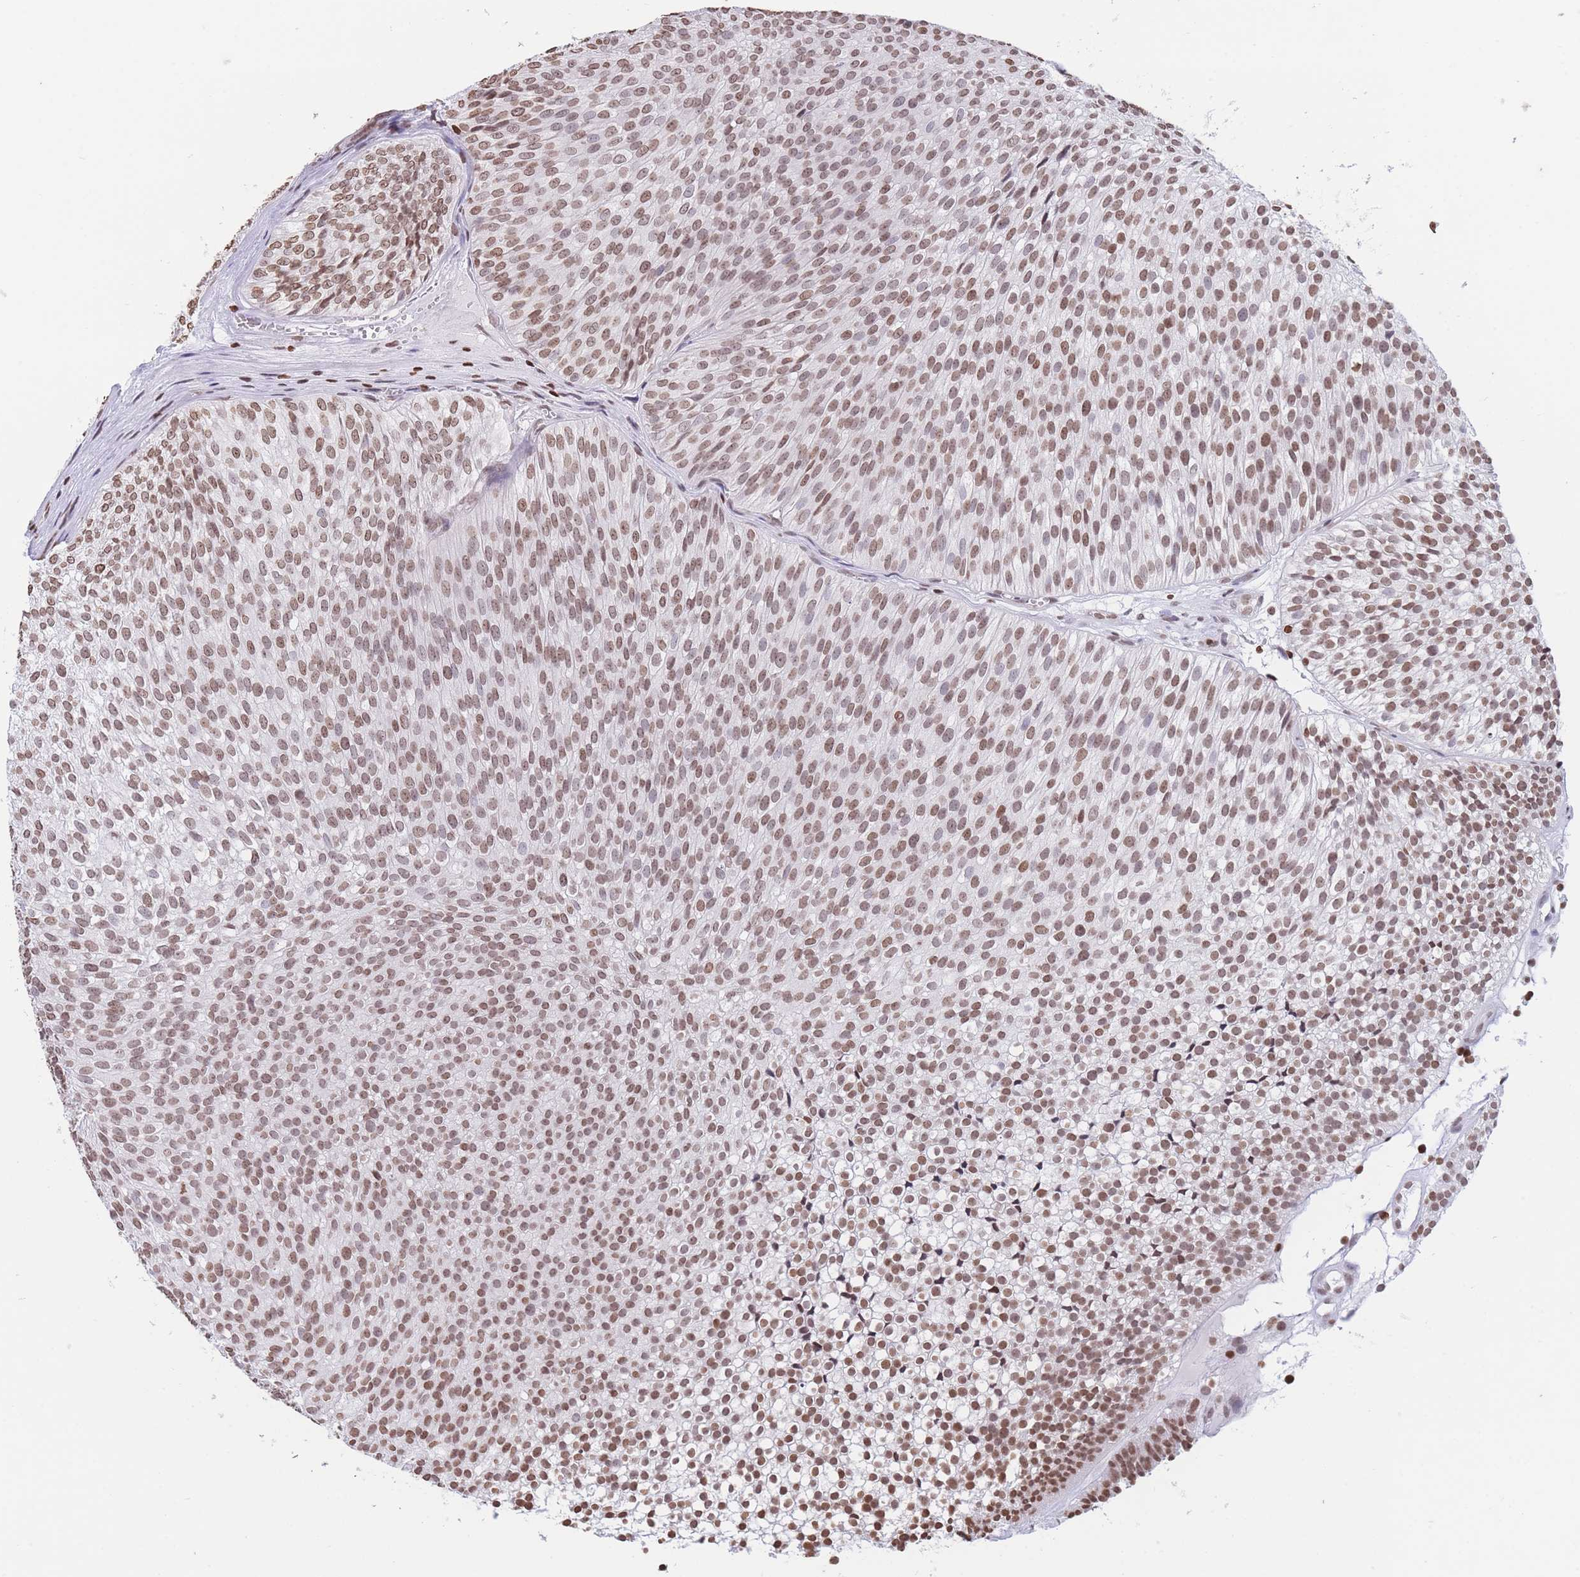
{"staining": {"intensity": "moderate", "quantity": ">75%", "location": "nuclear"}, "tissue": "urothelial cancer", "cell_type": "Tumor cells", "image_type": "cancer", "snomed": [{"axis": "morphology", "description": "Urothelial carcinoma, Low grade"}, {"axis": "topography", "description": "Urinary bladder"}], "caption": "DAB (3,3'-diaminobenzidine) immunohistochemical staining of human urothelial cancer shows moderate nuclear protein staining in about >75% of tumor cells. (Stains: DAB in brown, nuclei in blue, Microscopy: brightfield microscopy at high magnification).", "gene": "H2BC11", "patient": {"sex": "male", "age": 91}}